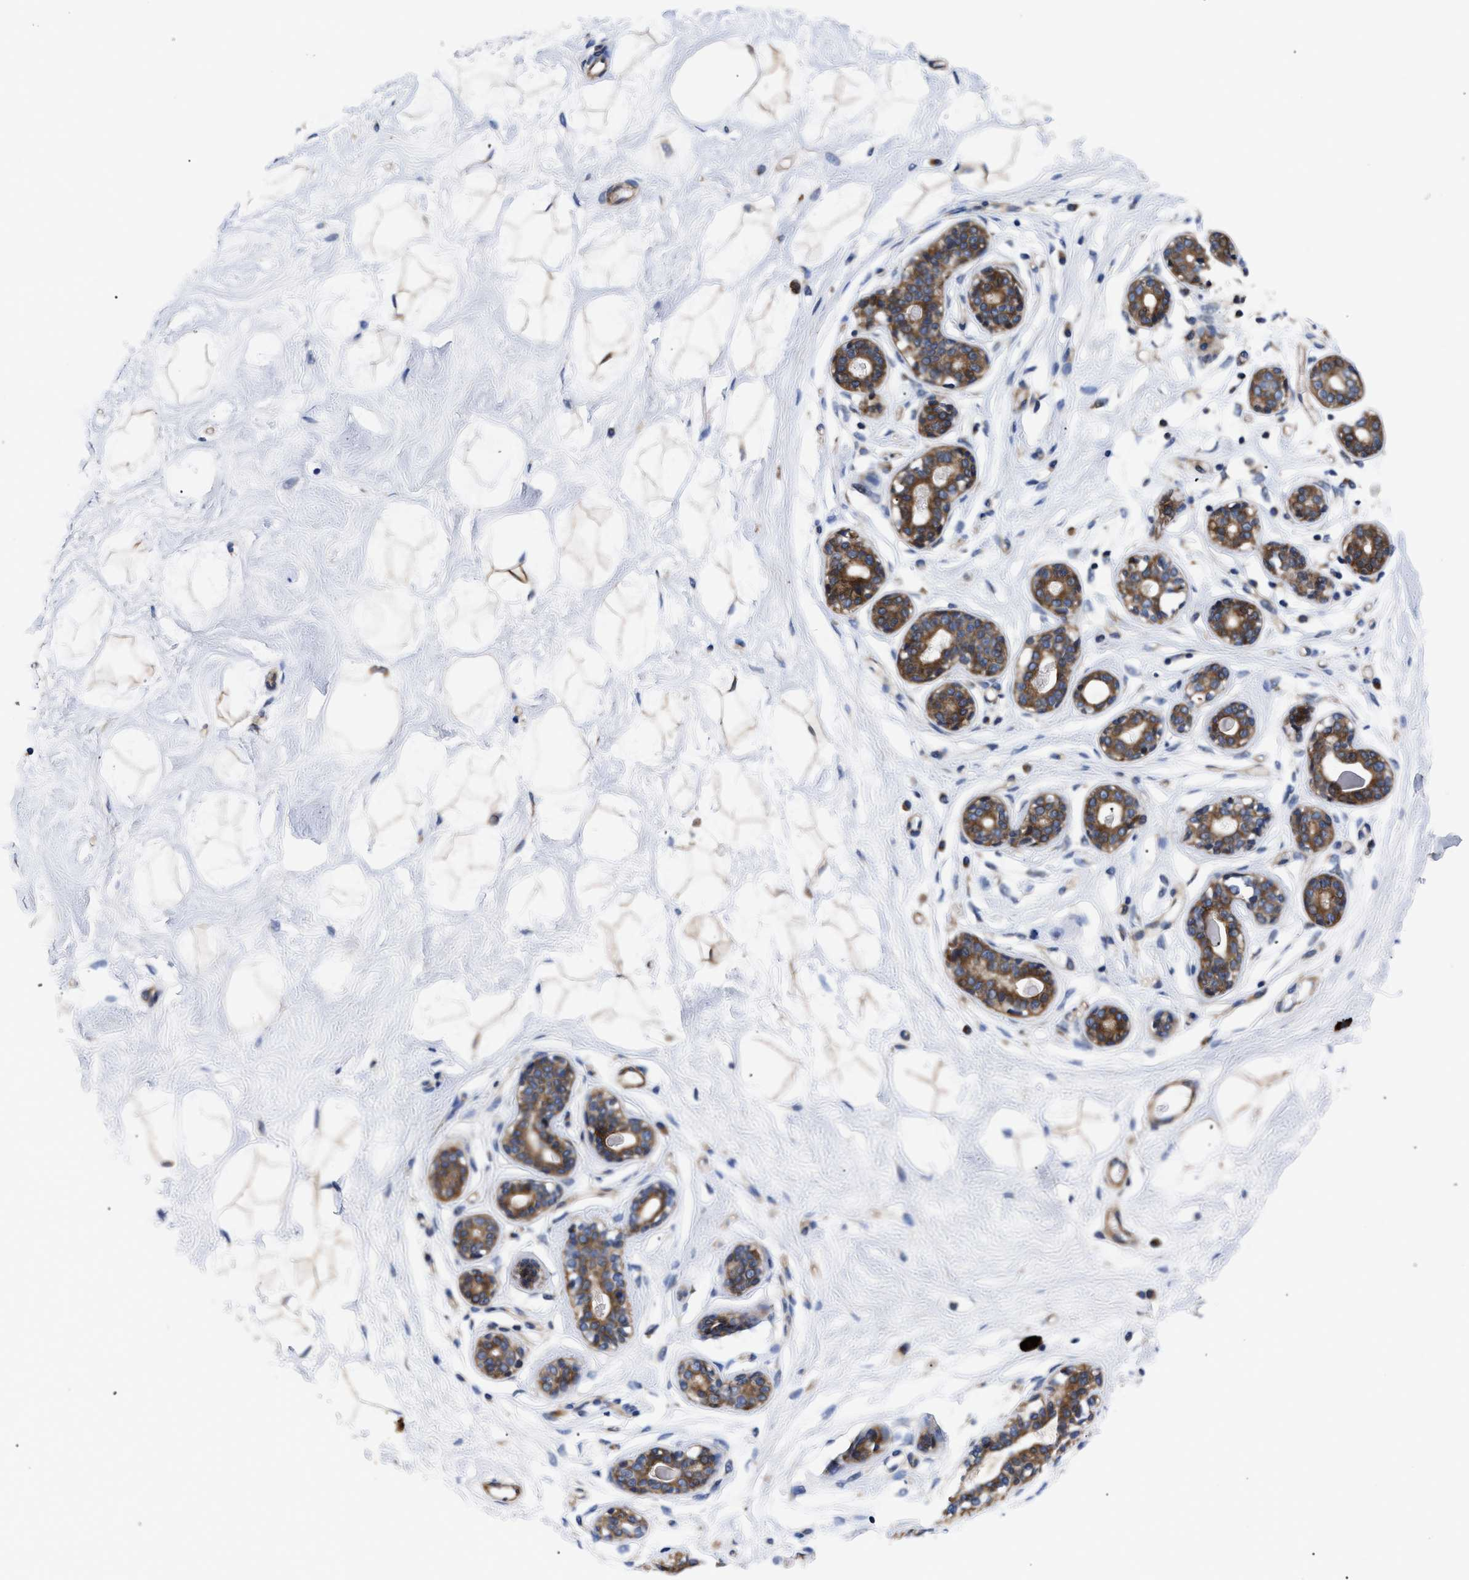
{"staining": {"intensity": "moderate", "quantity": ">75%", "location": "cytoplasmic/membranous"}, "tissue": "breast", "cell_type": "Adipocytes", "image_type": "normal", "snomed": [{"axis": "morphology", "description": "Normal tissue, NOS"}, {"axis": "topography", "description": "Breast"}], "caption": "Immunohistochemistry (IHC) staining of unremarkable breast, which shows medium levels of moderate cytoplasmic/membranous expression in approximately >75% of adipocytes indicating moderate cytoplasmic/membranous protein positivity. The staining was performed using DAB (3,3'-diaminobenzidine) (brown) for protein detection and nuclei were counterstained in hematoxylin (blue).", "gene": "SPAST", "patient": {"sex": "female", "age": 23}}